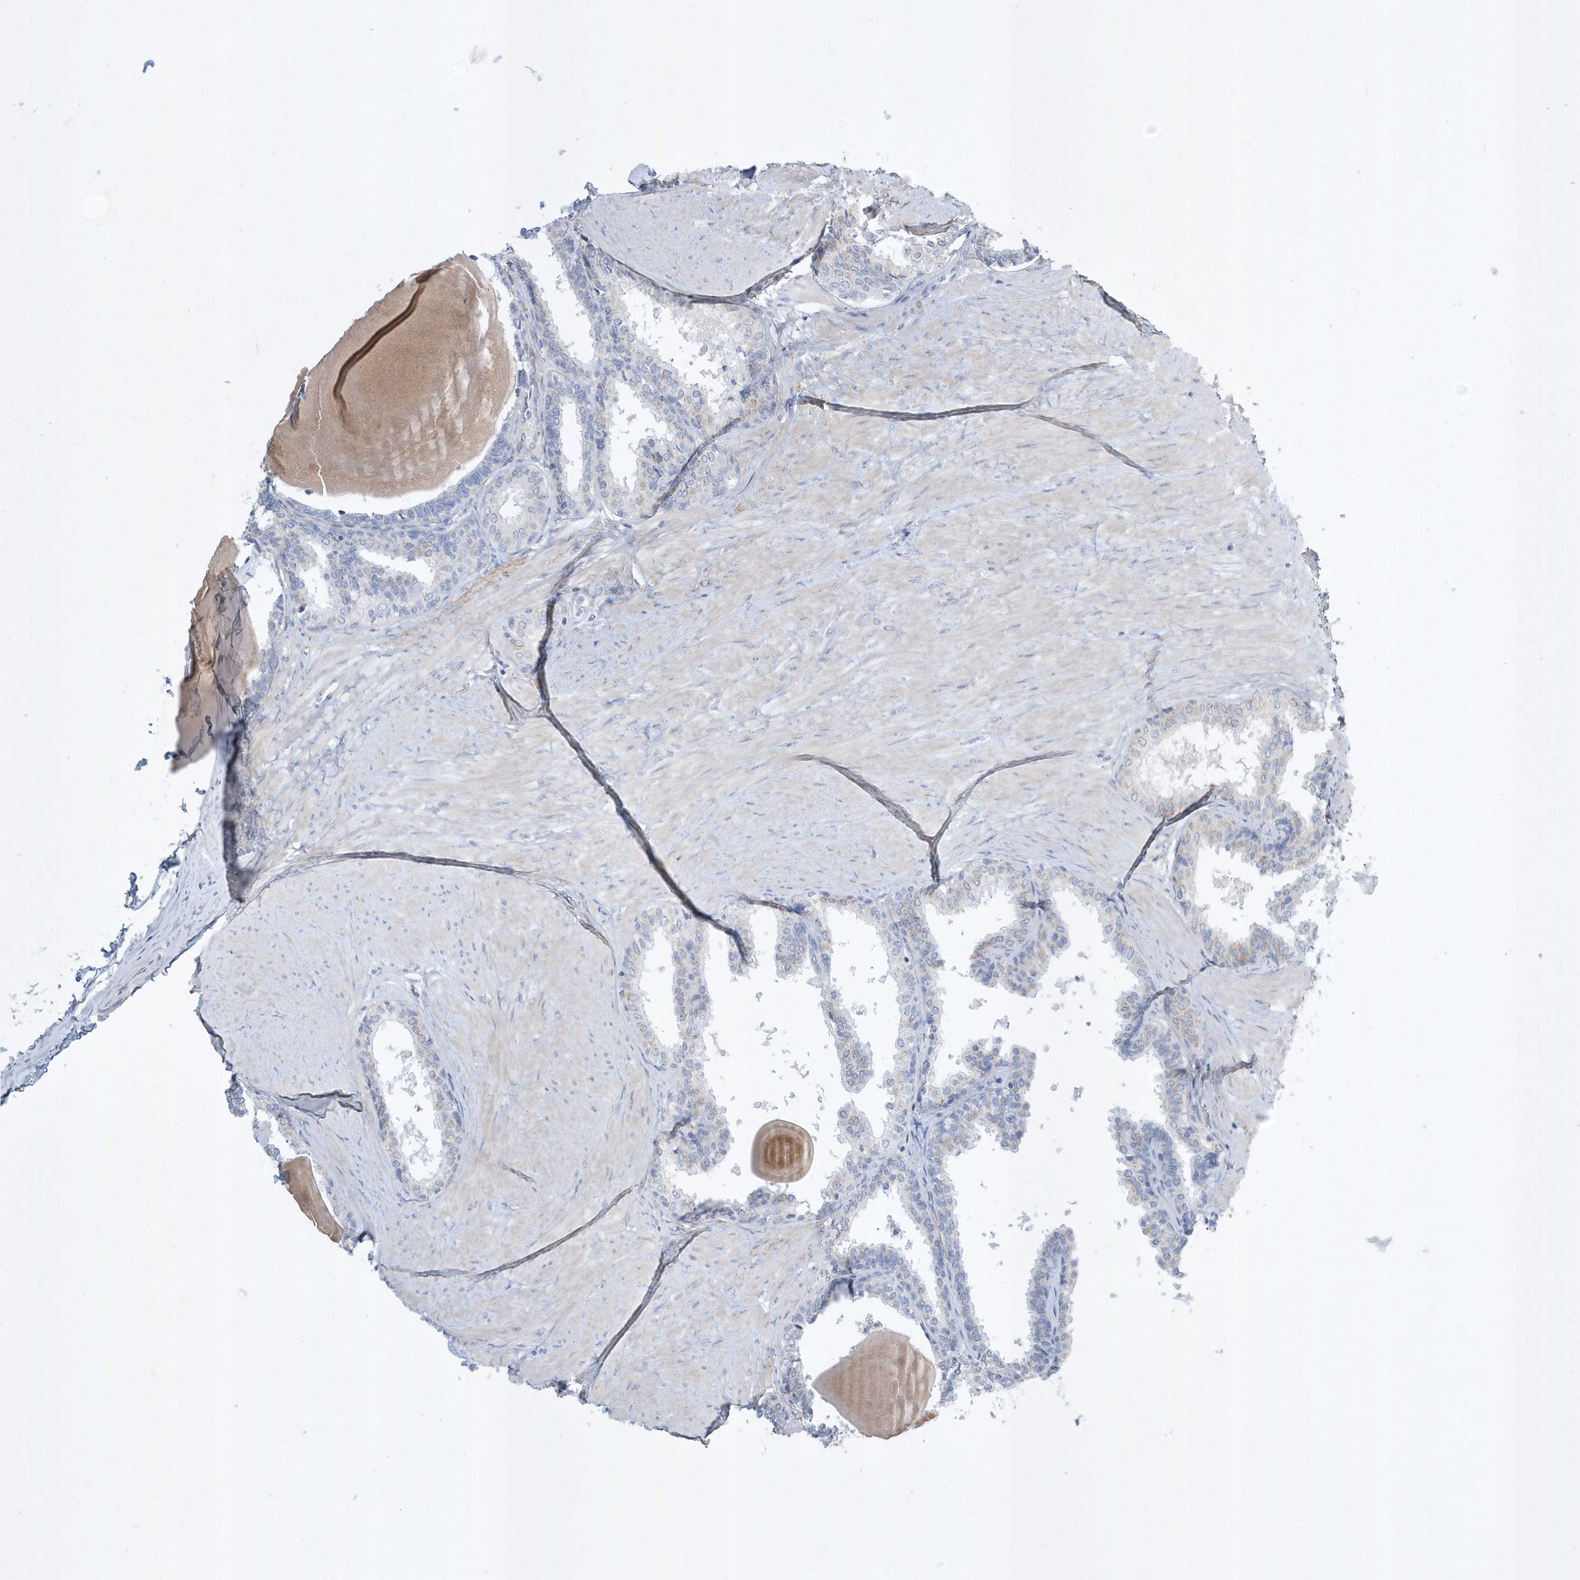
{"staining": {"intensity": "negative", "quantity": "none", "location": "none"}, "tissue": "prostate", "cell_type": "Glandular cells", "image_type": "normal", "snomed": [{"axis": "morphology", "description": "Normal tissue, NOS"}, {"axis": "topography", "description": "Prostate"}], "caption": "Photomicrograph shows no protein expression in glandular cells of normal prostate. (Stains: DAB (3,3'-diaminobenzidine) immunohistochemistry (IHC) with hematoxylin counter stain, Microscopy: brightfield microscopy at high magnification).", "gene": "SPATA18", "patient": {"sex": "male", "age": 48}}